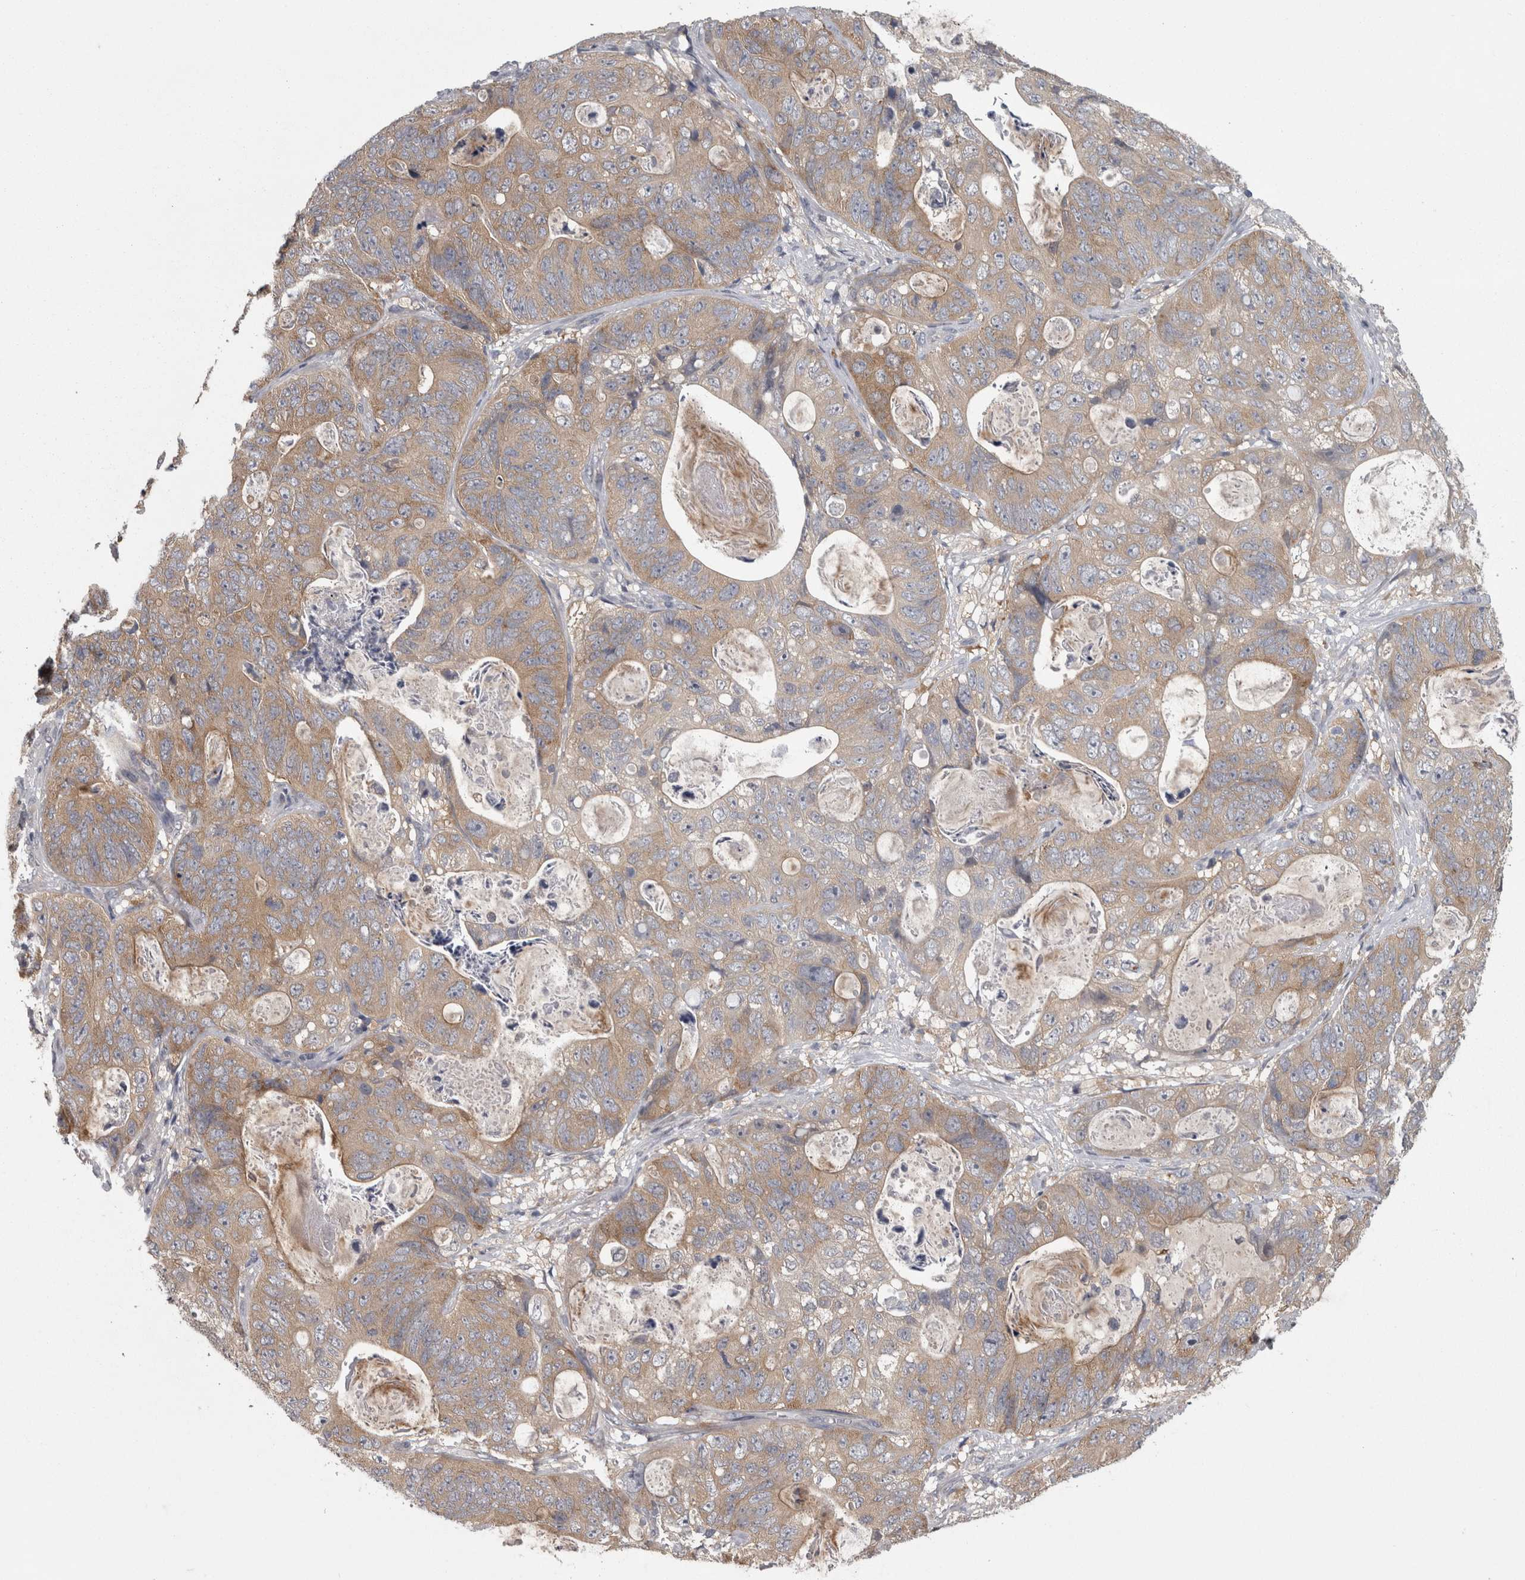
{"staining": {"intensity": "weak", "quantity": ">75%", "location": "cytoplasmic/membranous"}, "tissue": "stomach cancer", "cell_type": "Tumor cells", "image_type": "cancer", "snomed": [{"axis": "morphology", "description": "Normal tissue, NOS"}, {"axis": "morphology", "description": "Adenocarcinoma, NOS"}, {"axis": "topography", "description": "Stomach"}], "caption": "Weak cytoplasmic/membranous protein expression is present in about >75% of tumor cells in adenocarcinoma (stomach). (Stains: DAB in brown, nuclei in blue, Microscopy: brightfield microscopy at high magnification).", "gene": "PRKCI", "patient": {"sex": "female", "age": 89}}